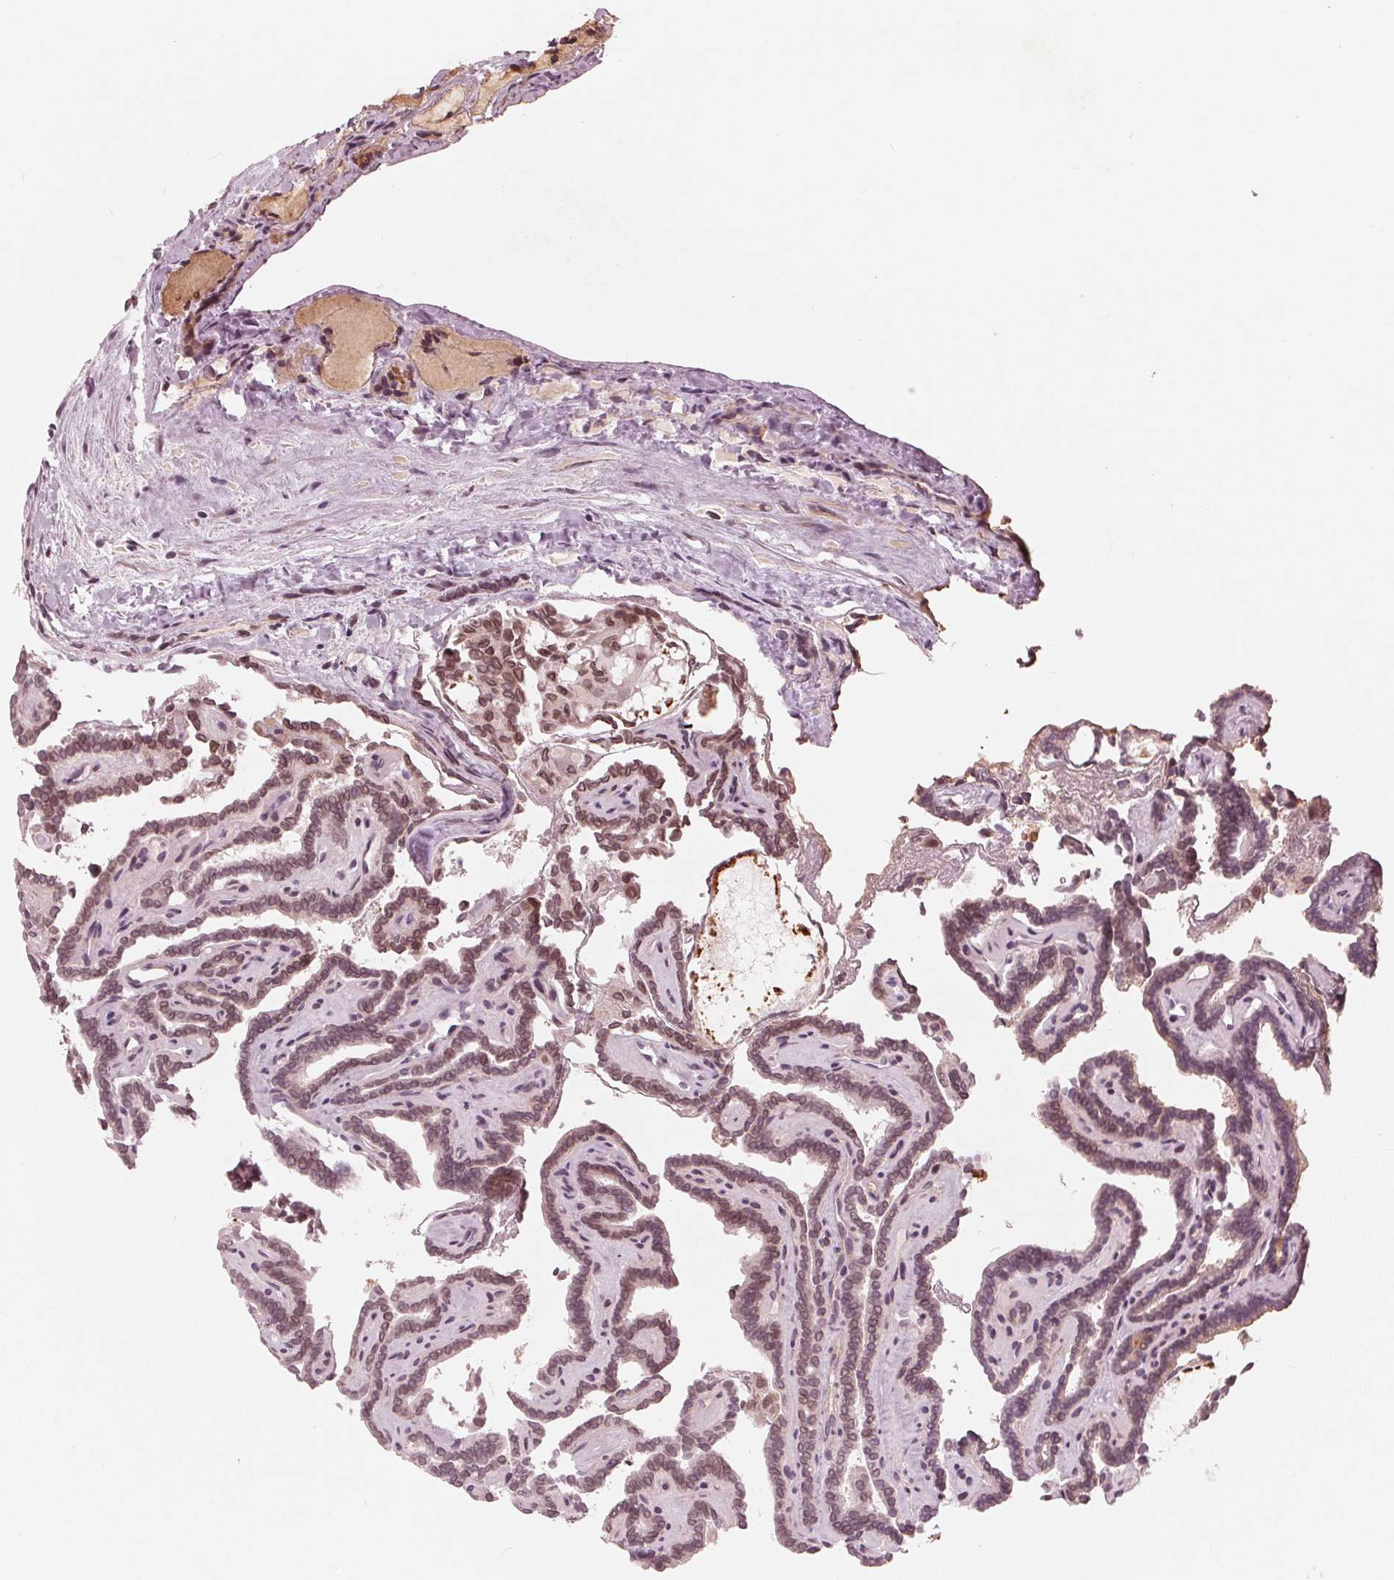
{"staining": {"intensity": "moderate", "quantity": ">75%", "location": "cytoplasmic/membranous,nuclear"}, "tissue": "thyroid cancer", "cell_type": "Tumor cells", "image_type": "cancer", "snomed": [{"axis": "morphology", "description": "Papillary adenocarcinoma, NOS"}, {"axis": "topography", "description": "Thyroid gland"}], "caption": "Approximately >75% of tumor cells in papillary adenocarcinoma (thyroid) demonstrate moderate cytoplasmic/membranous and nuclear protein expression as visualized by brown immunohistochemical staining.", "gene": "NUP210", "patient": {"sex": "female", "age": 21}}